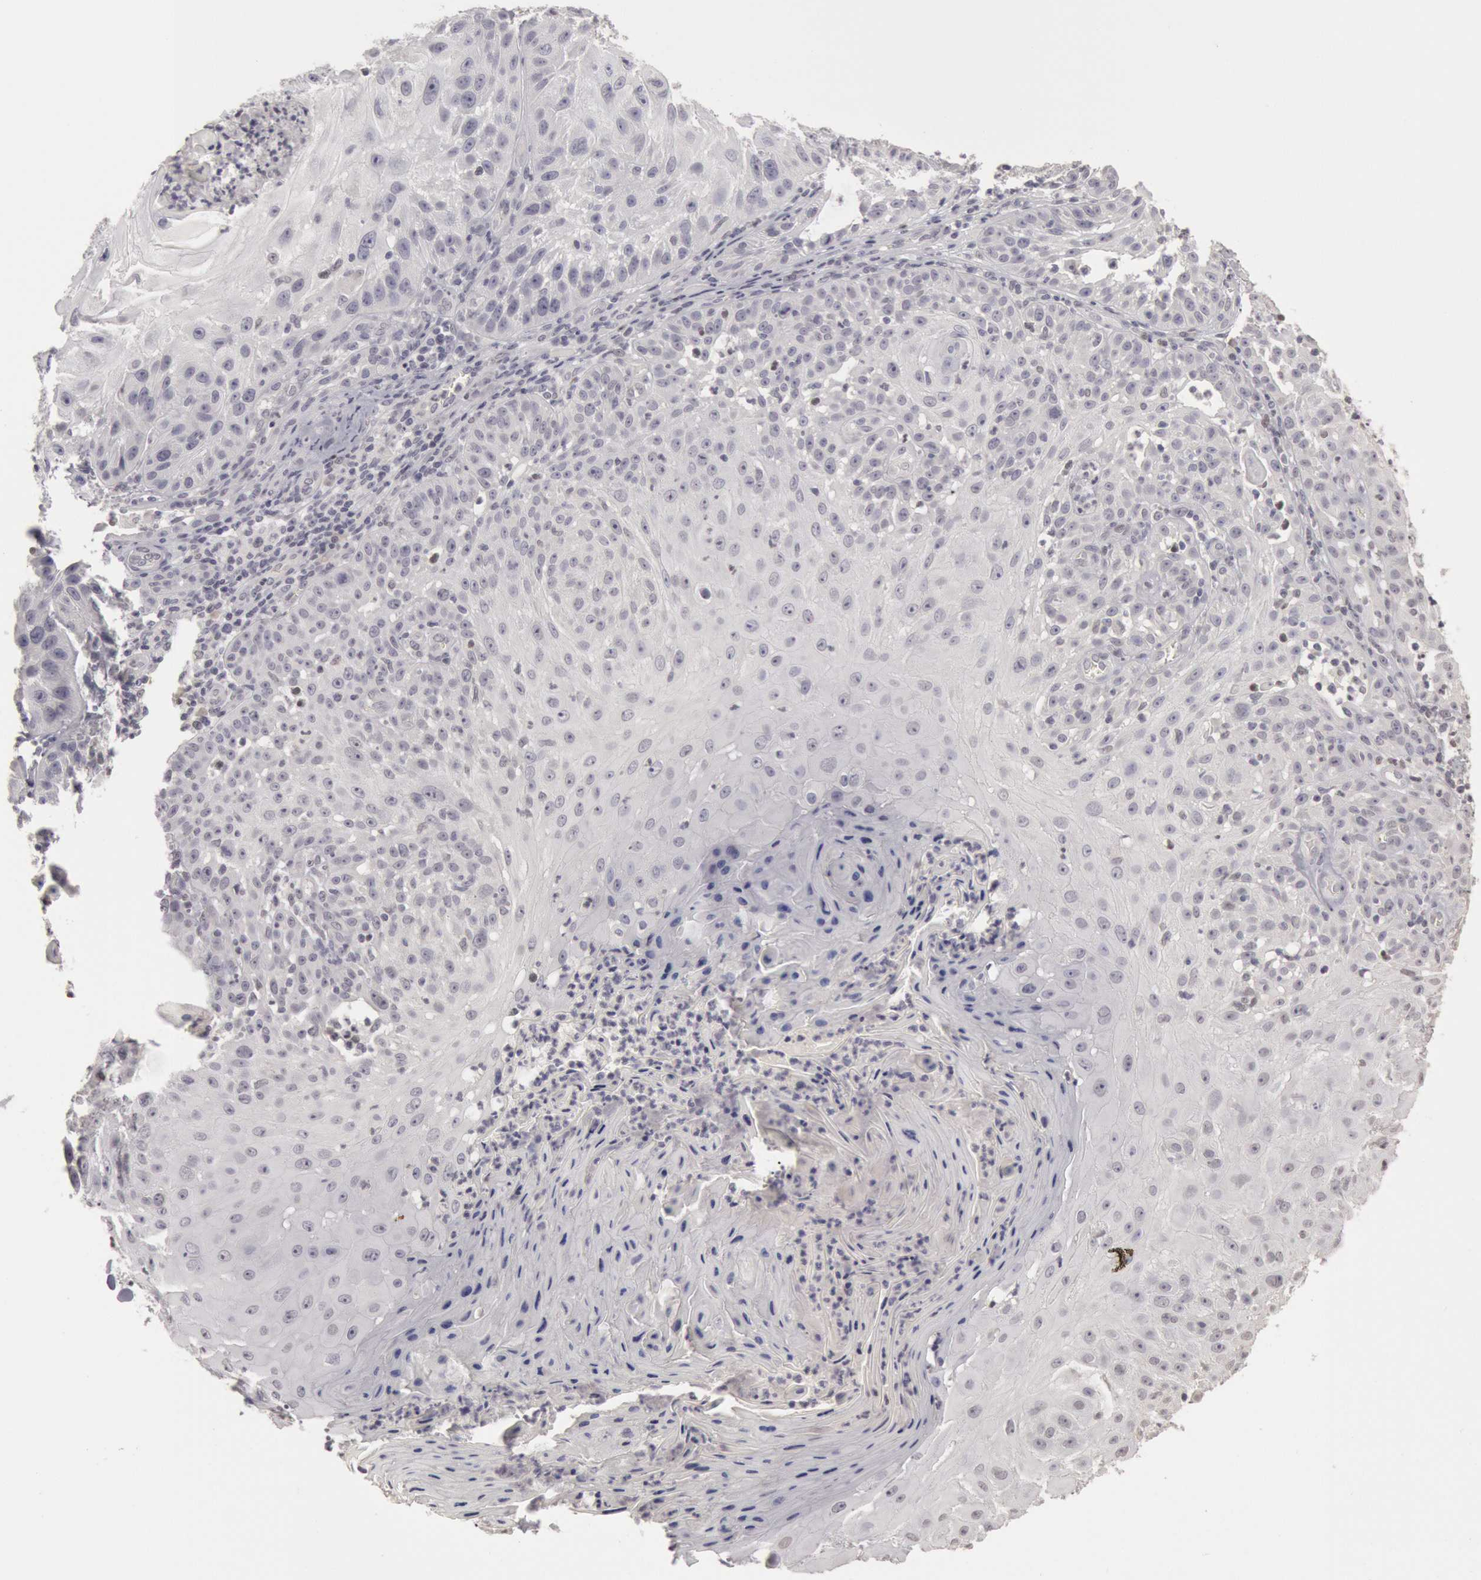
{"staining": {"intensity": "negative", "quantity": "none", "location": "none"}, "tissue": "skin cancer", "cell_type": "Tumor cells", "image_type": "cancer", "snomed": [{"axis": "morphology", "description": "Squamous cell carcinoma, NOS"}, {"axis": "topography", "description": "Skin"}], "caption": "Immunohistochemistry photomicrograph of neoplastic tissue: human skin squamous cell carcinoma stained with DAB exhibits no significant protein expression in tumor cells.", "gene": "RIMBP3C", "patient": {"sex": "female", "age": 89}}